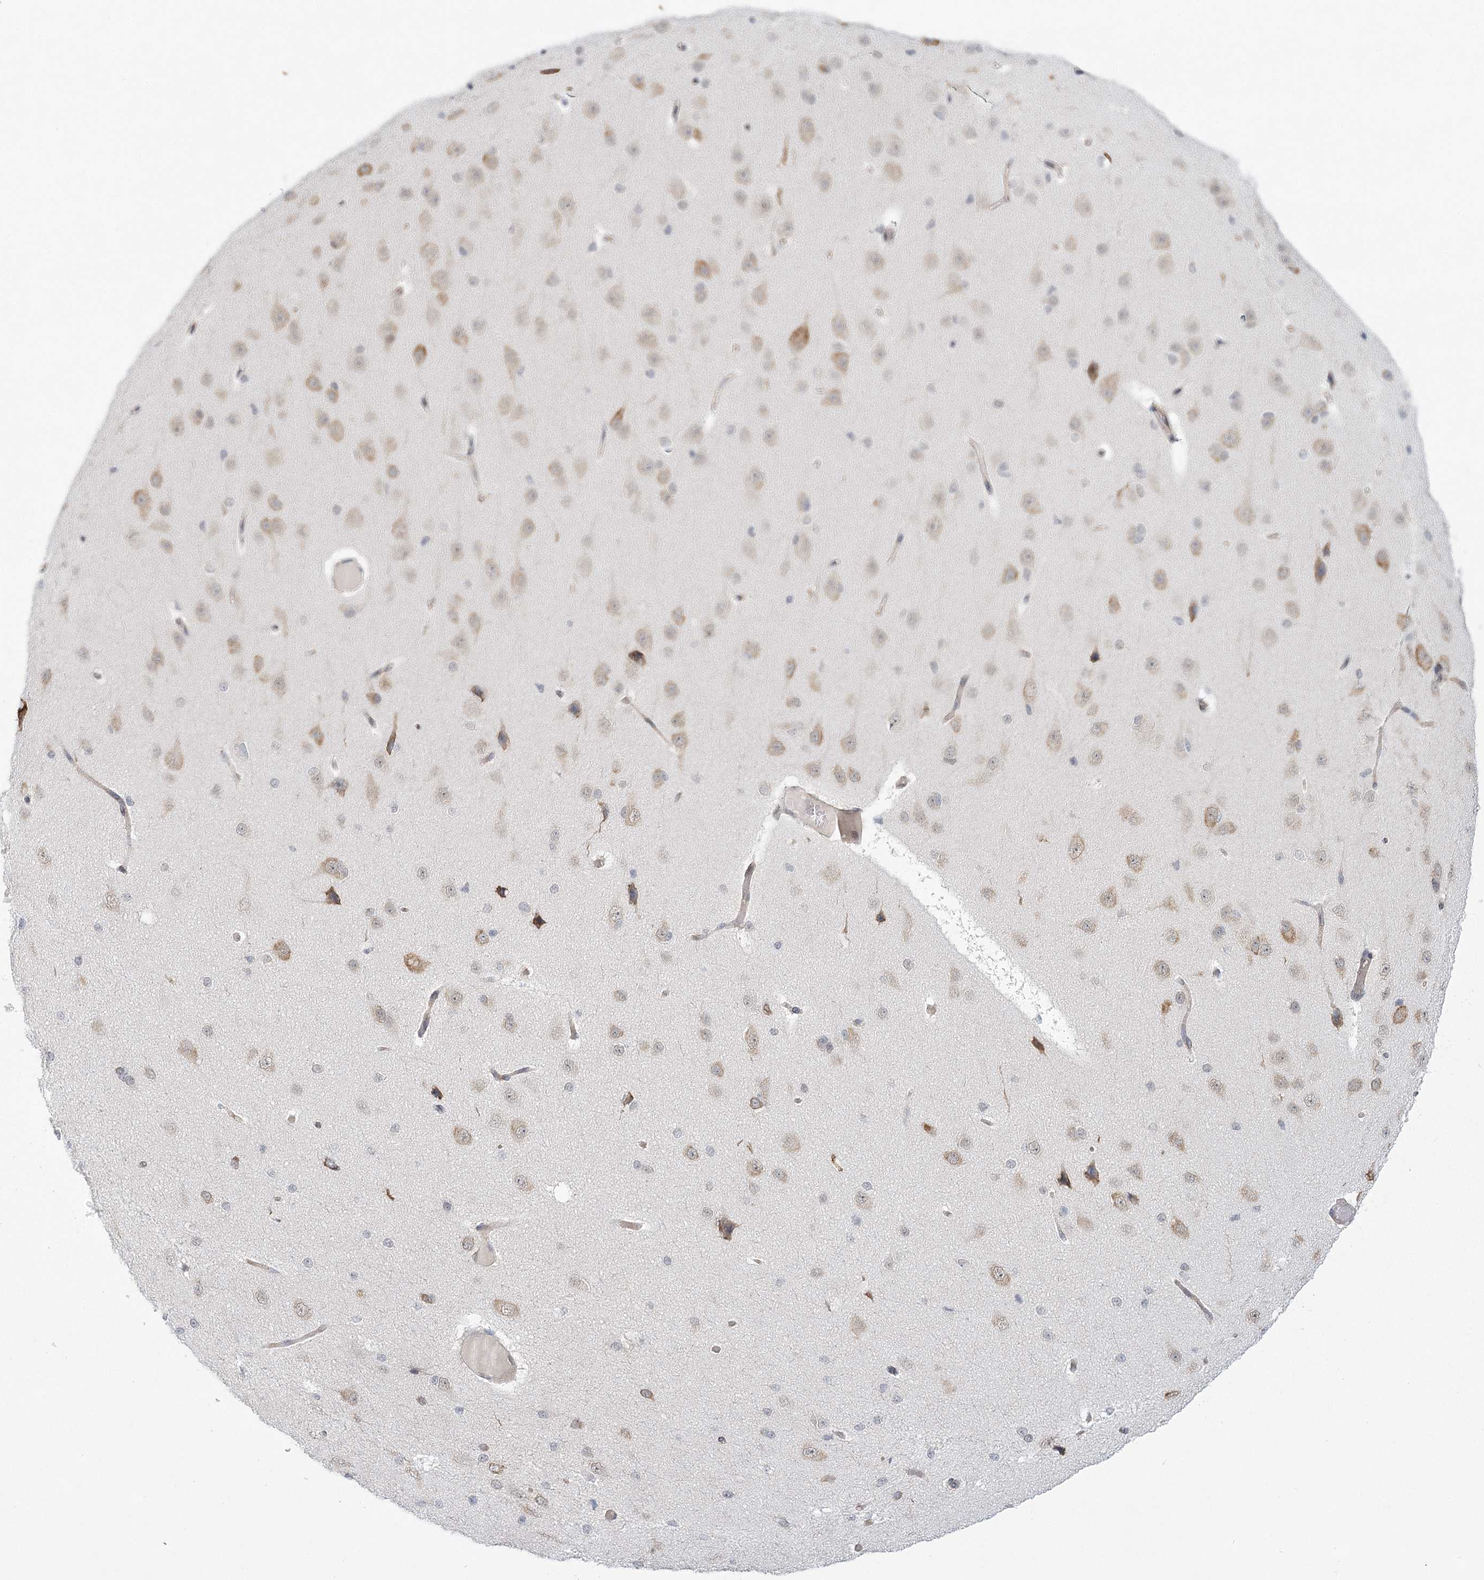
{"staining": {"intensity": "negative", "quantity": "none", "location": "none"}, "tissue": "cerebral cortex", "cell_type": "Endothelial cells", "image_type": "normal", "snomed": [{"axis": "morphology", "description": "Normal tissue, NOS"}, {"axis": "morphology", "description": "Developmental malformation"}, {"axis": "topography", "description": "Cerebral cortex"}], "caption": "Immunohistochemical staining of normal human cerebral cortex reveals no significant positivity in endothelial cells.", "gene": "MED28", "patient": {"sex": "female", "age": 30}}